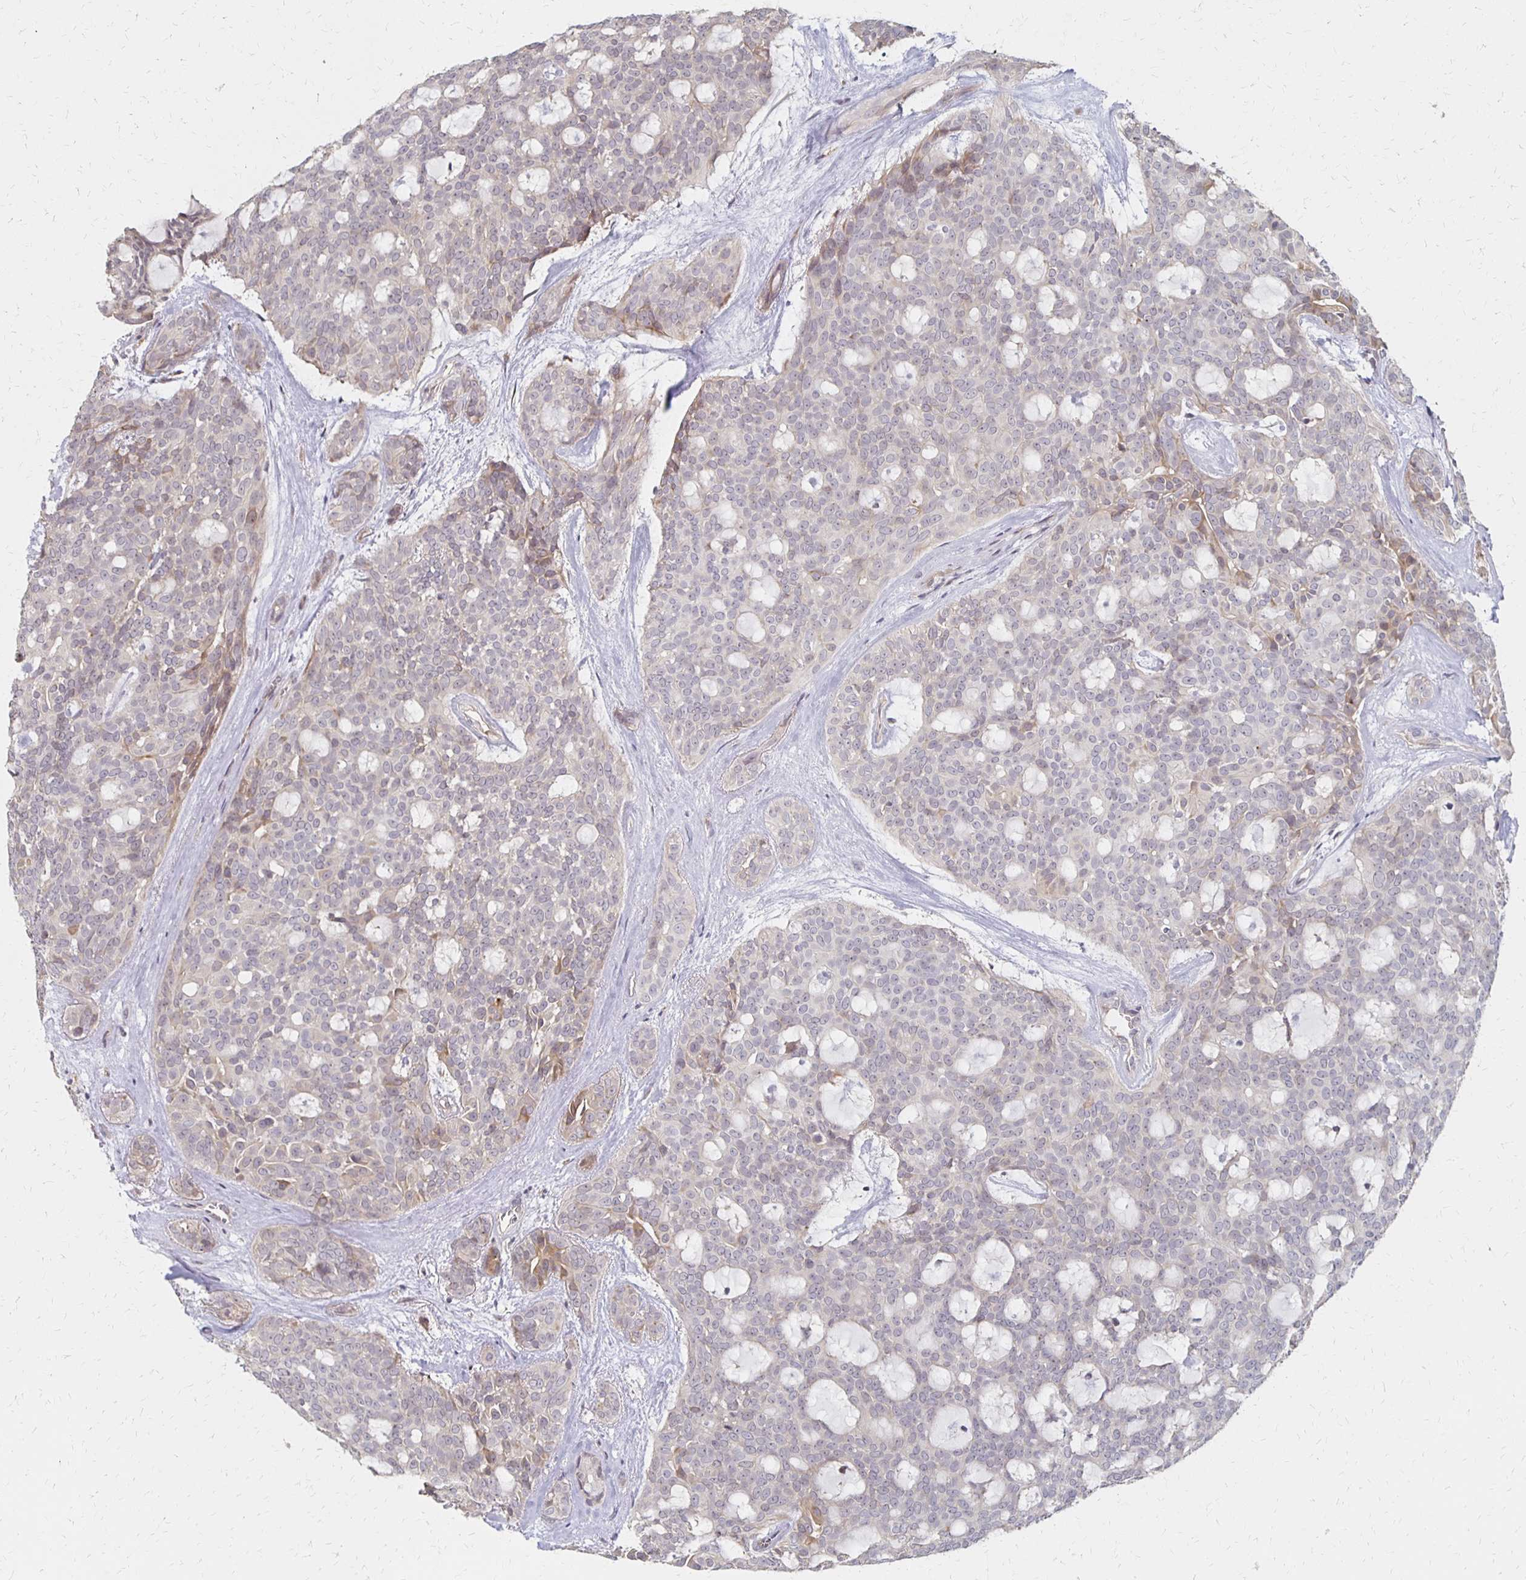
{"staining": {"intensity": "moderate", "quantity": "<25%", "location": "cytoplasmic/membranous"}, "tissue": "head and neck cancer", "cell_type": "Tumor cells", "image_type": "cancer", "snomed": [{"axis": "morphology", "description": "Adenocarcinoma, NOS"}, {"axis": "topography", "description": "Head-Neck"}], "caption": "An immunohistochemistry (IHC) photomicrograph of tumor tissue is shown. Protein staining in brown labels moderate cytoplasmic/membranous positivity in head and neck adenocarcinoma within tumor cells.", "gene": "PRKCB", "patient": {"sex": "male", "age": 66}}